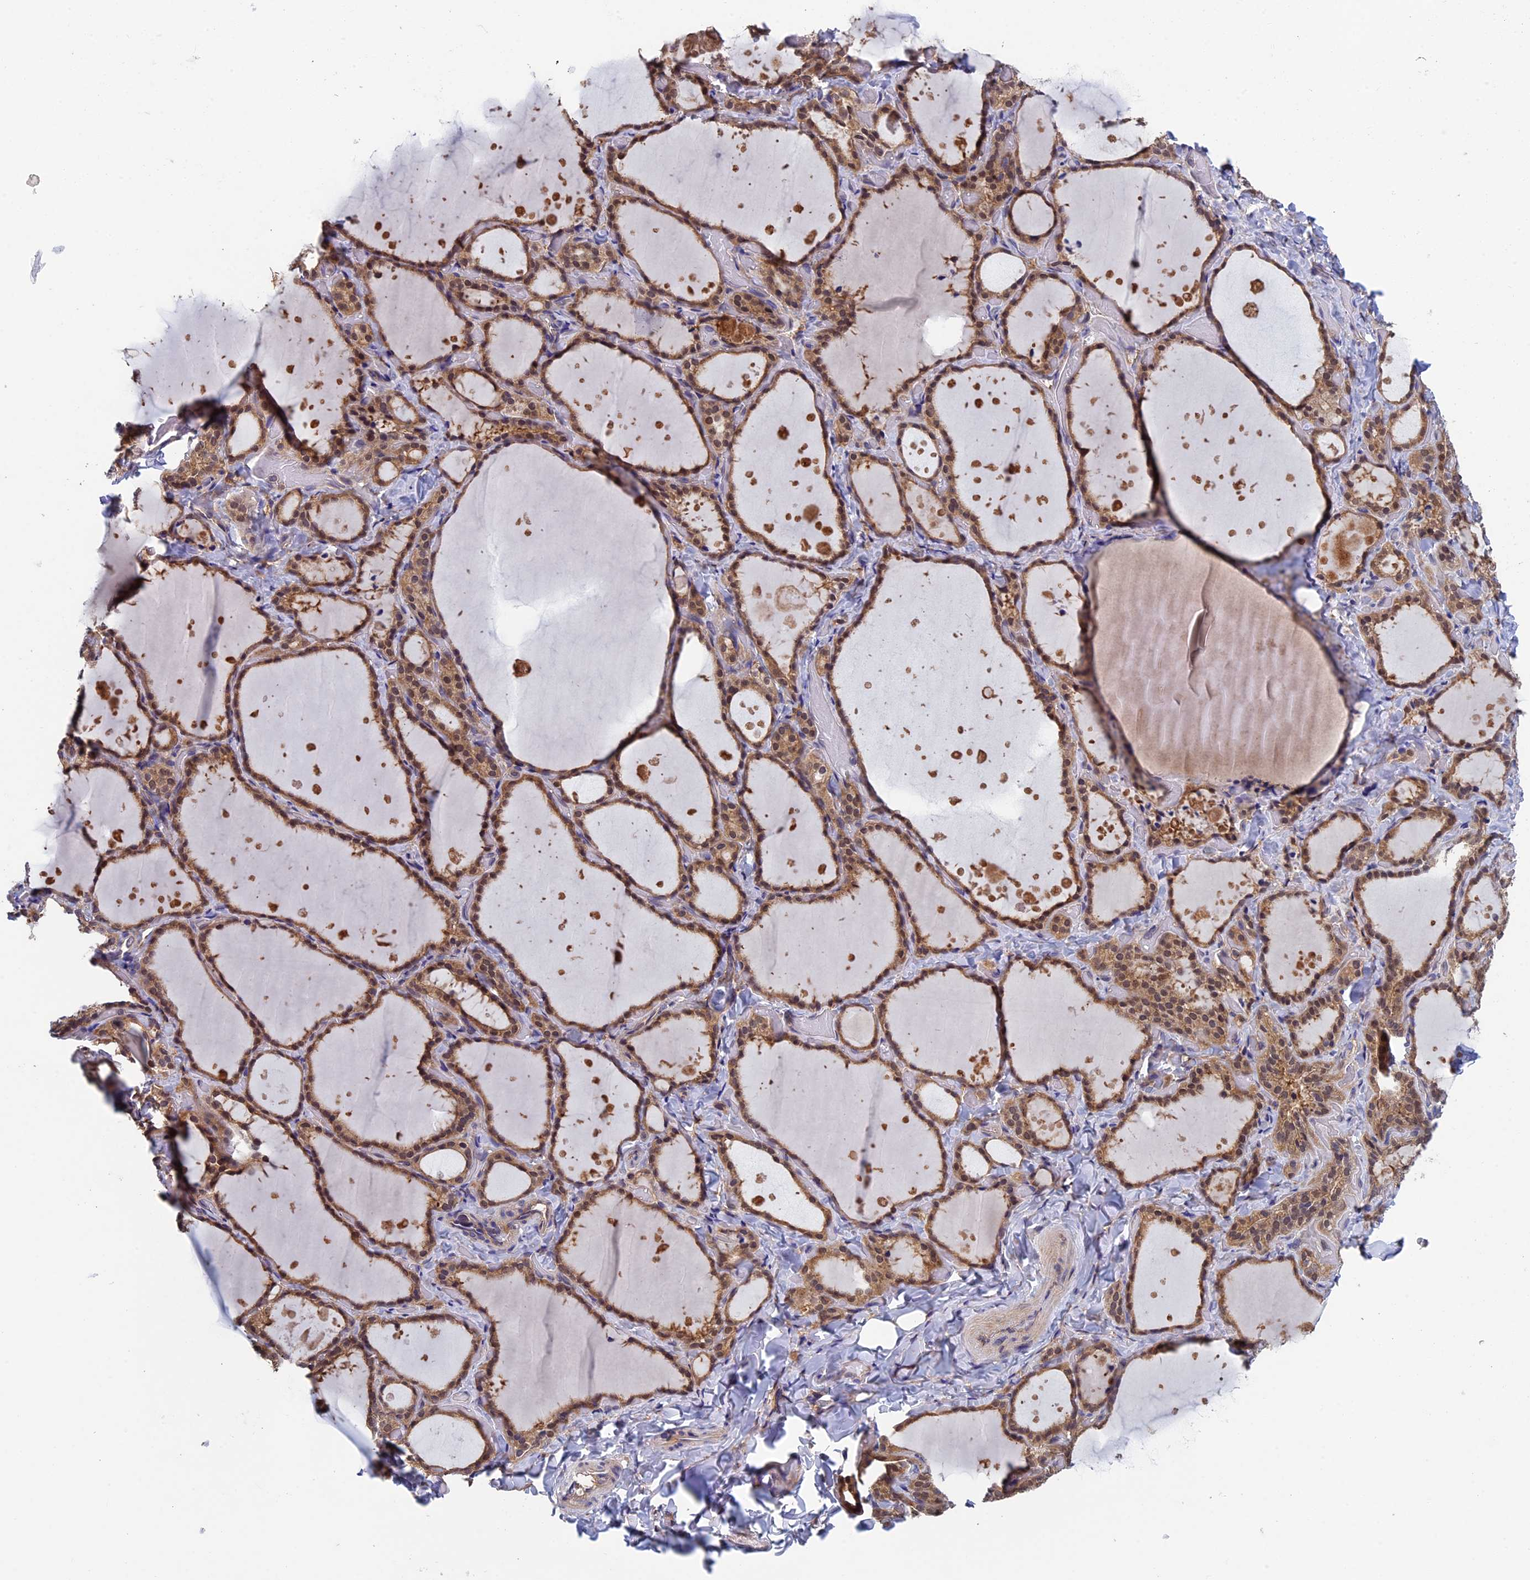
{"staining": {"intensity": "moderate", "quantity": ">75%", "location": "cytoplasmic/membranous,nuclear"}, "tissue": "thyroid gland", "cell_type": "Glandular cells", "image_type": "normal", "snomed": [{"axis": "morphology", "description": "Normal tissue, NOS"}, {"axis": "topography", "description": "Thyroid gland"}], "caption": "IHC staining of normal thyroid gland, which exhibits medium levels of moderate cytoplasmic/membranous,nuclear expression in about >75% of glandular cells indicating moderate cytoplasmic/membranous,nuclear protein positivity. The staining was performed using DAB (brown) for protein detection and nuclei were counterstained in hematoxylin (blue).", "gene": "LCMT1", "patient": {"sex": "female", "age": 44}}